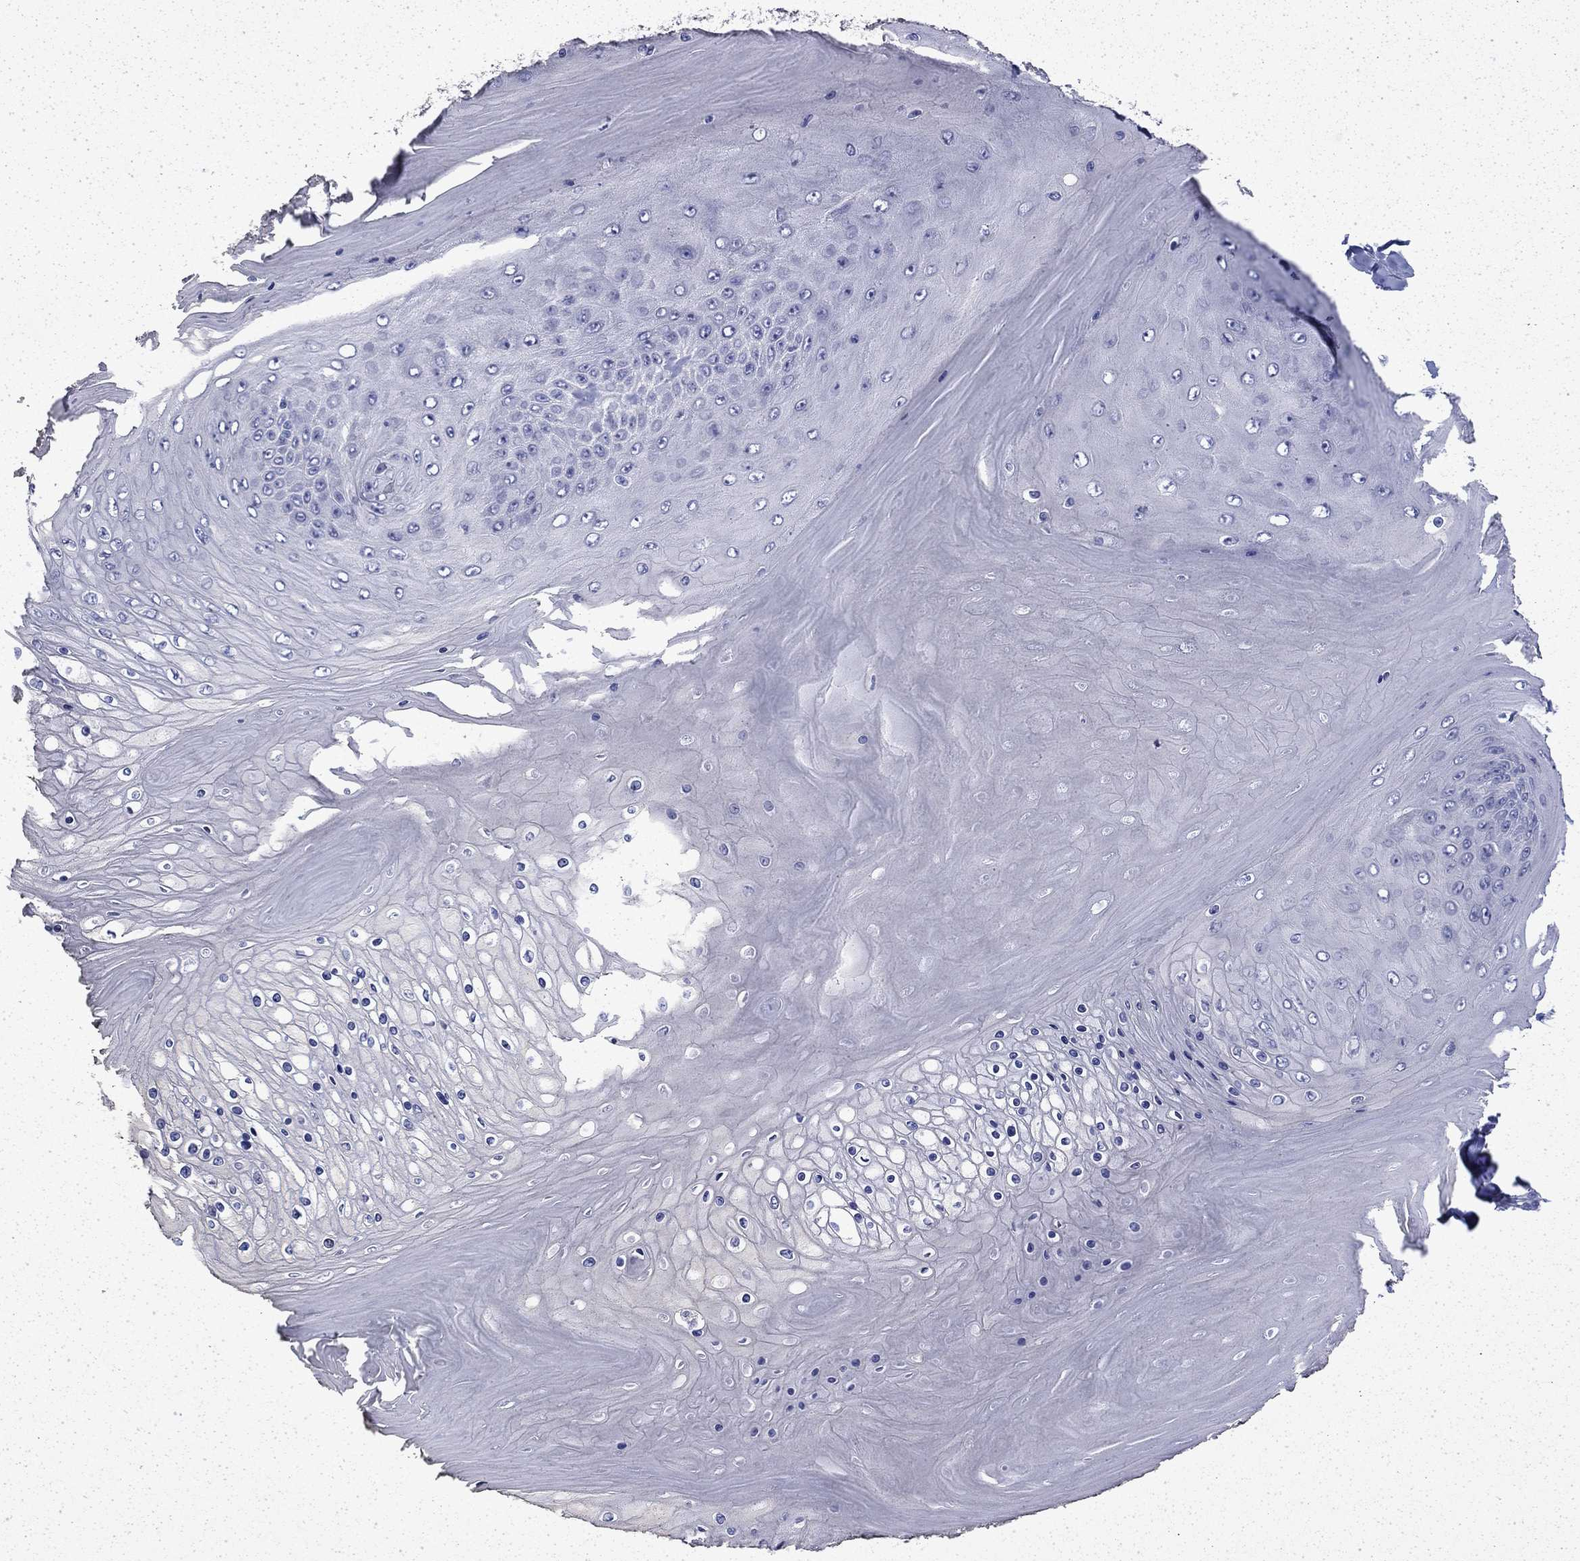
{"staining": {"intensity": "negative", "quantity": "none", "location": "none"}, "tissue": "skin cancer", "cell_type": "Tumor cells", "image_type": "cancer", "snomed": [{"axis": "morphology", "description": "Squamous cell carcinoma, NOS"}, {"axis": "topography", "description": "Skin"}], "caption": "Tumor cells show no significant protein positivity in skin cancer.", "gene": "ENPP6", "patient": {"sex": "male", "age": 62}}